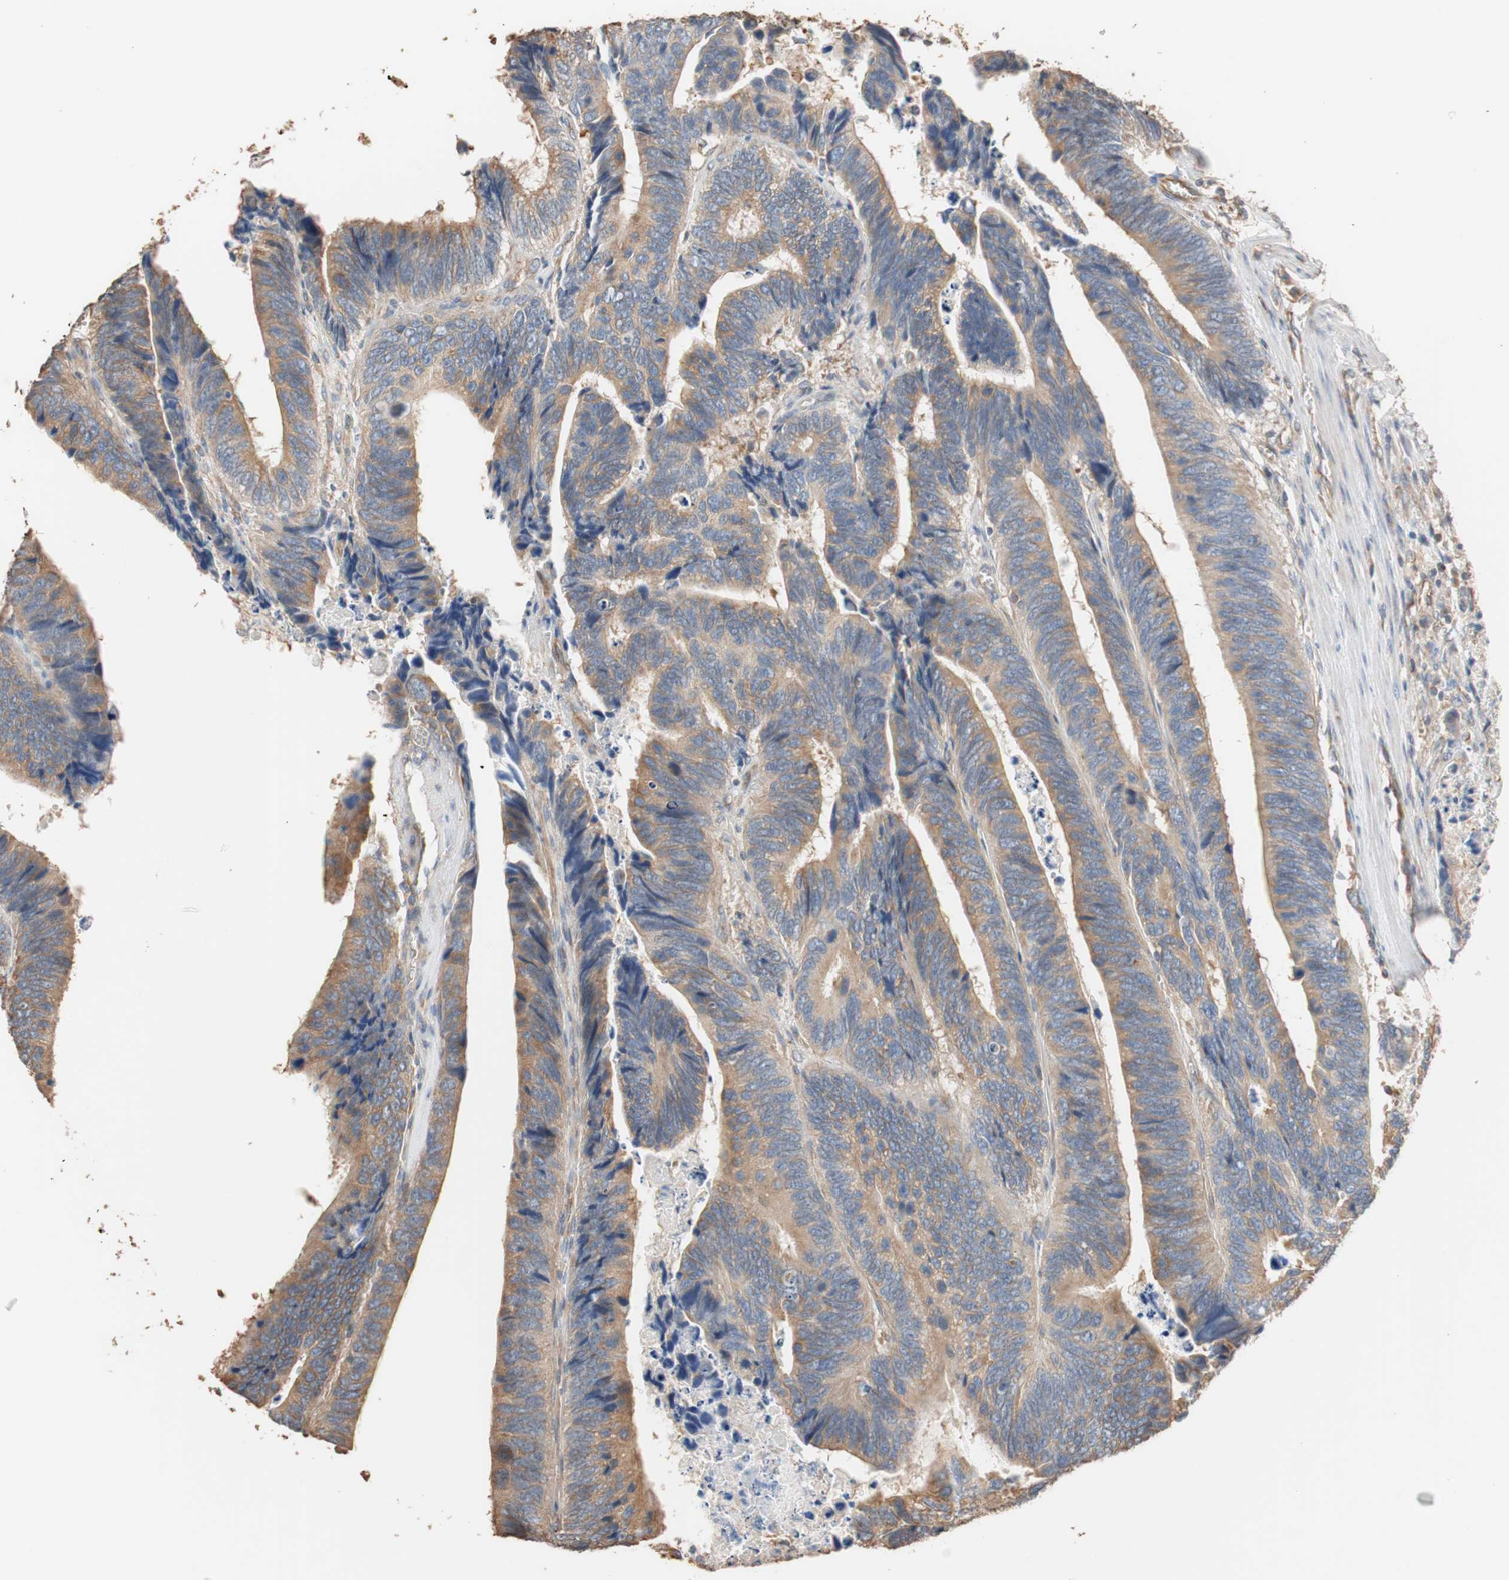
{"staining": {"intensity": "moderate", "quantity": ">75%", "location": "cytoplasmic/membranous"}, "tissue": "colorectal cancer", "cell_type": "Tumor cells", "image_type": "cancer", "snomed": [{"axis": "morphology", "description": "Adenocarcinoma, NOS"}, {"axis": "topography", "description": "Colon"}], "caption": "DAB immunohistochemical staining of colorectal cancer reveals moderate cytoplasmic/membranous protein positivity in approximately >75% of tumor cells.", "gene": "TUBB", "patient": {"sex": "male", "age": 72}}